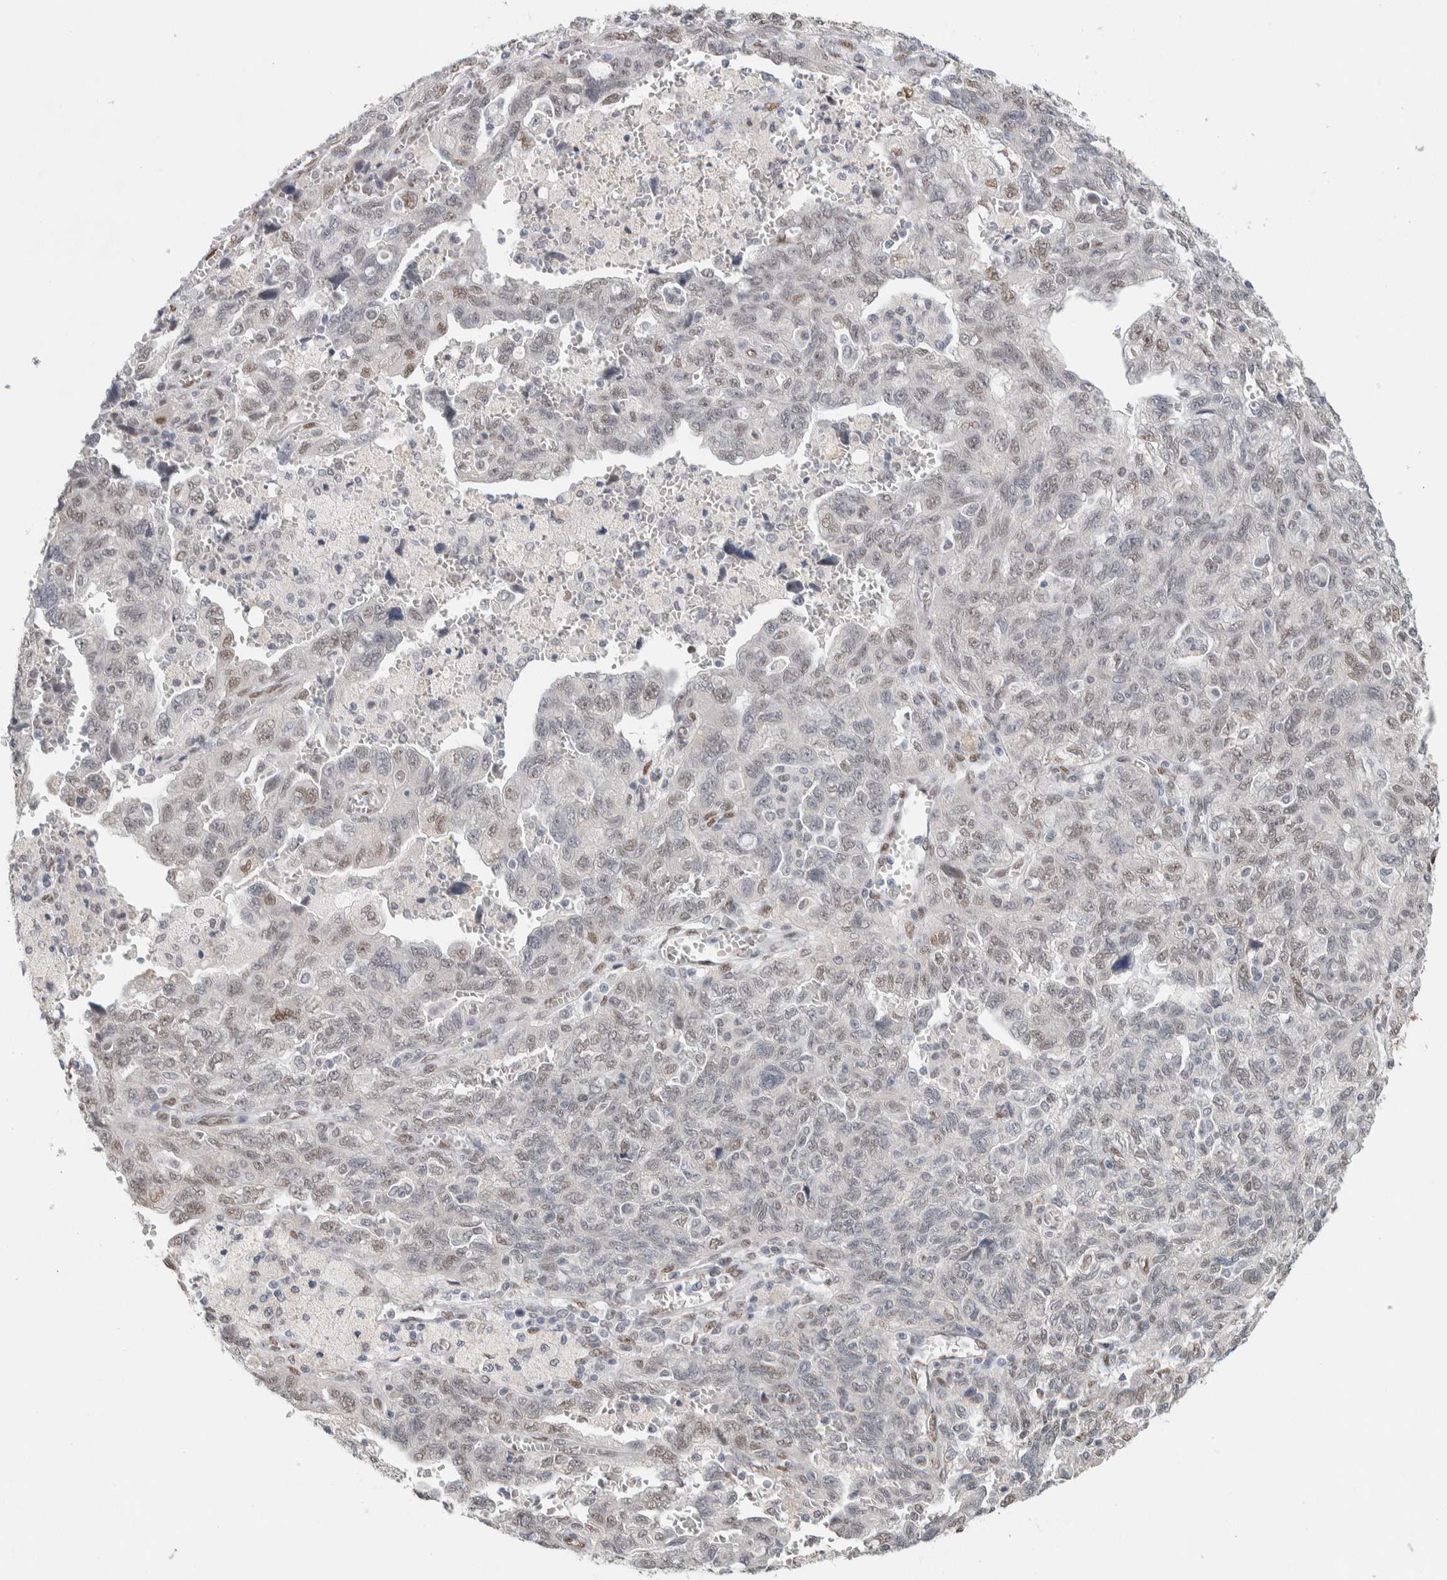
{"staining": {"intensity": "weak", "quantity": "25%-75%", "location": "nuclear"}, "tissue": "ovarian cancer", "cell_type": "Tumor cells", "image_type": "cancer", "snomed": [{"axis": "morphology", "description": "Carcinoma, NOS"}, {"axis": "morphology", "description": "Cystadenocarcinoma, serous, NOS"}, {"axis": "topography", "description": "Ovary"}], "caption": "Immunohistochemistry staining of carcinoma (ovarian), which displays low levels of weak nuclear positivity in about 25%-75% of tumor cells indicating weak nuclear protein positivity. The staining was performed using DAB (3,3'-diaminobenzidine) (brown) for protein detection and nuclei were counterstained in hematoxylin (blue).", "gene": "PRMT1", "patient": {"sex": "female", "age": 69}}